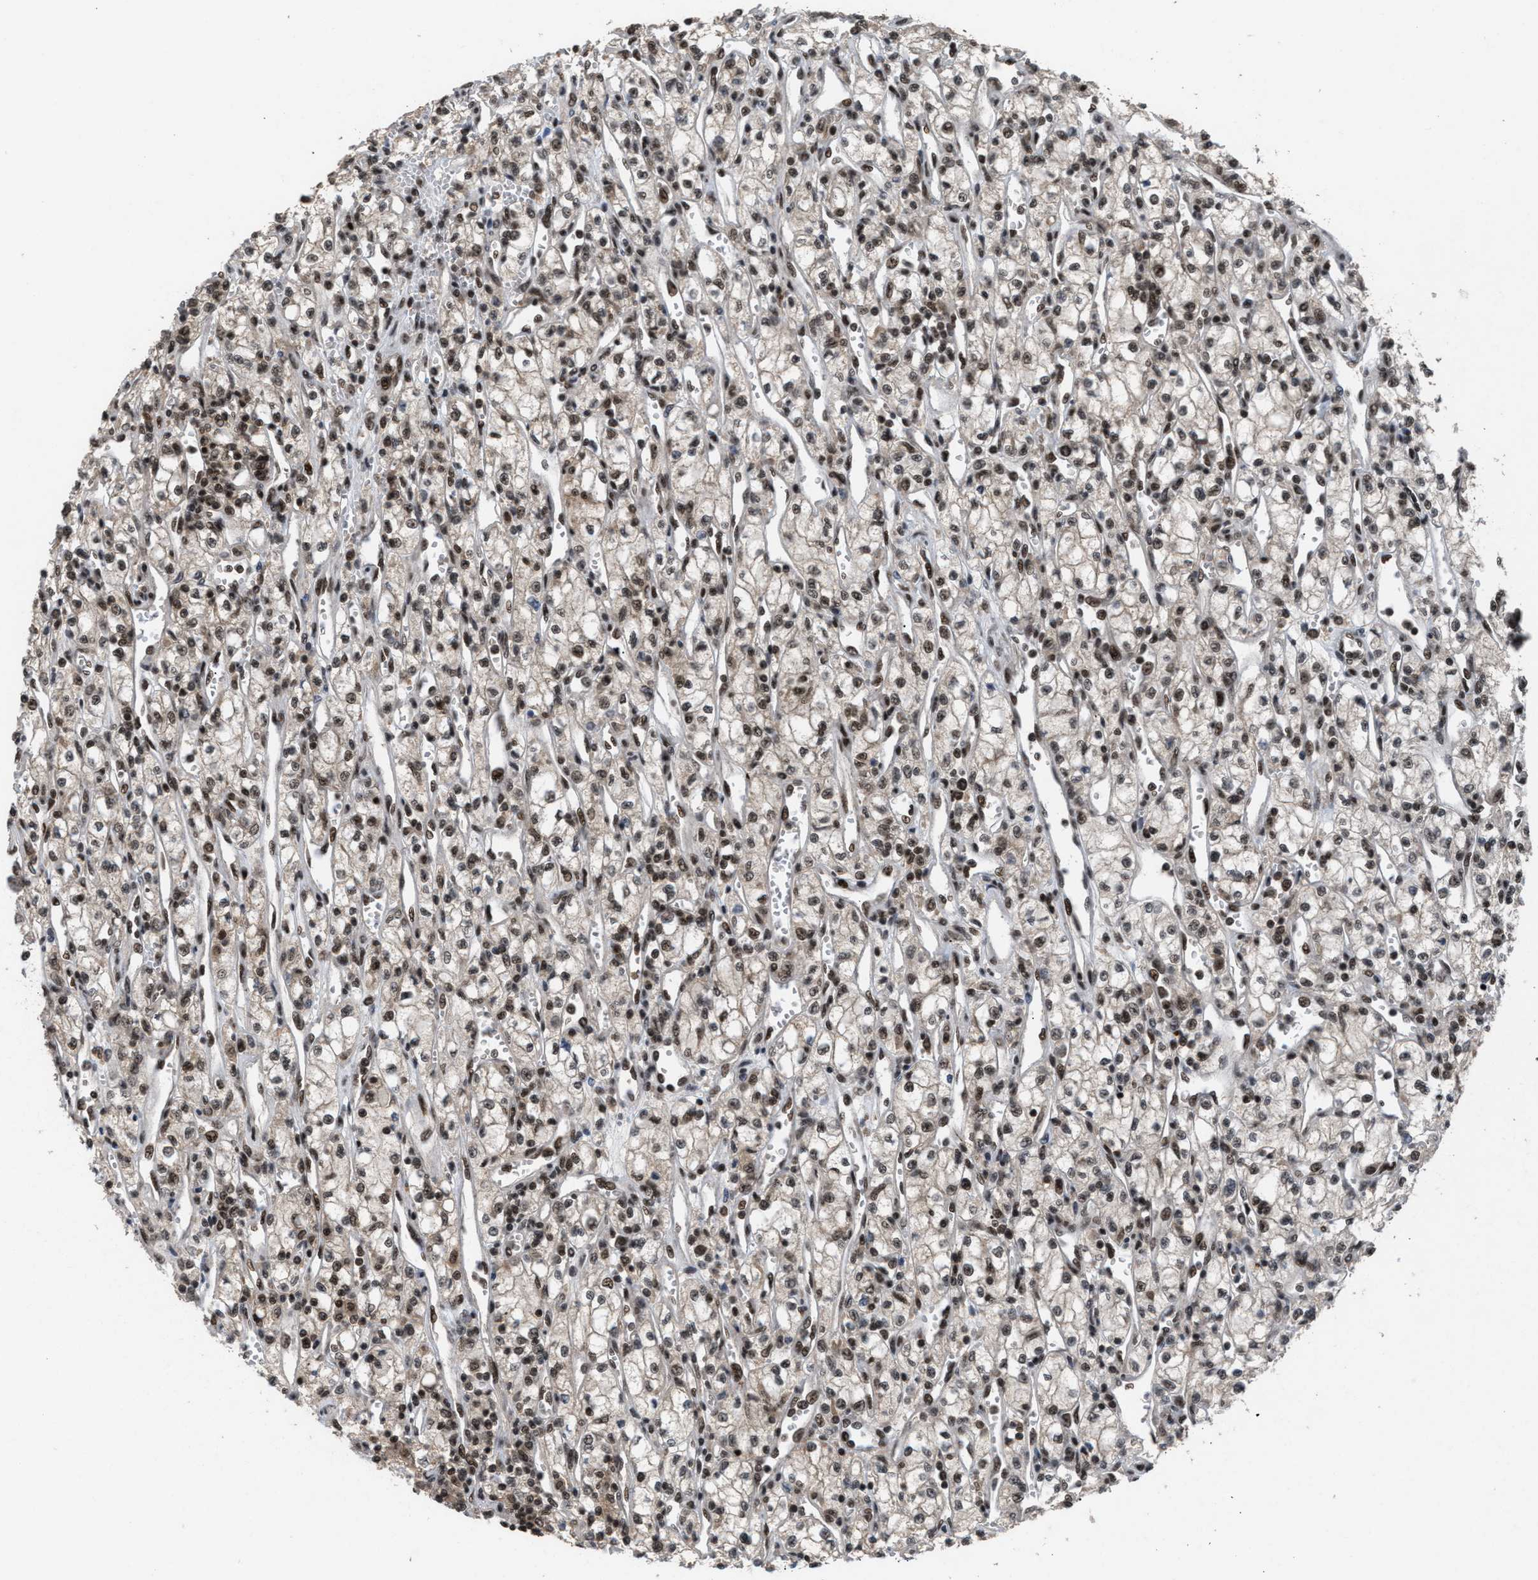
{"staining": {"intensity": "moderate", "quantity": ">75%", "location": "nuclear"}, "tissue": "renal cancer", "cell_type": "Tumor cells", "image_type": "cancer", "snomed": [{"axis": "morphology", "description": "Adenocarcinoma, NOS"}, {"axis": "topography", "description": "Kidney"}], "caption": "Immunohistochemistry (IHC) histopathology image of neoplastic tissue: adenocarcinoma (renal) stained using IHC displays medium levels of moderate protein expression localized specifically in the nuclear of tumor cells, appearing as a nuclear brown color.", "gene": "PRPF4", "patient": {"sex": "male", "age": 59}}